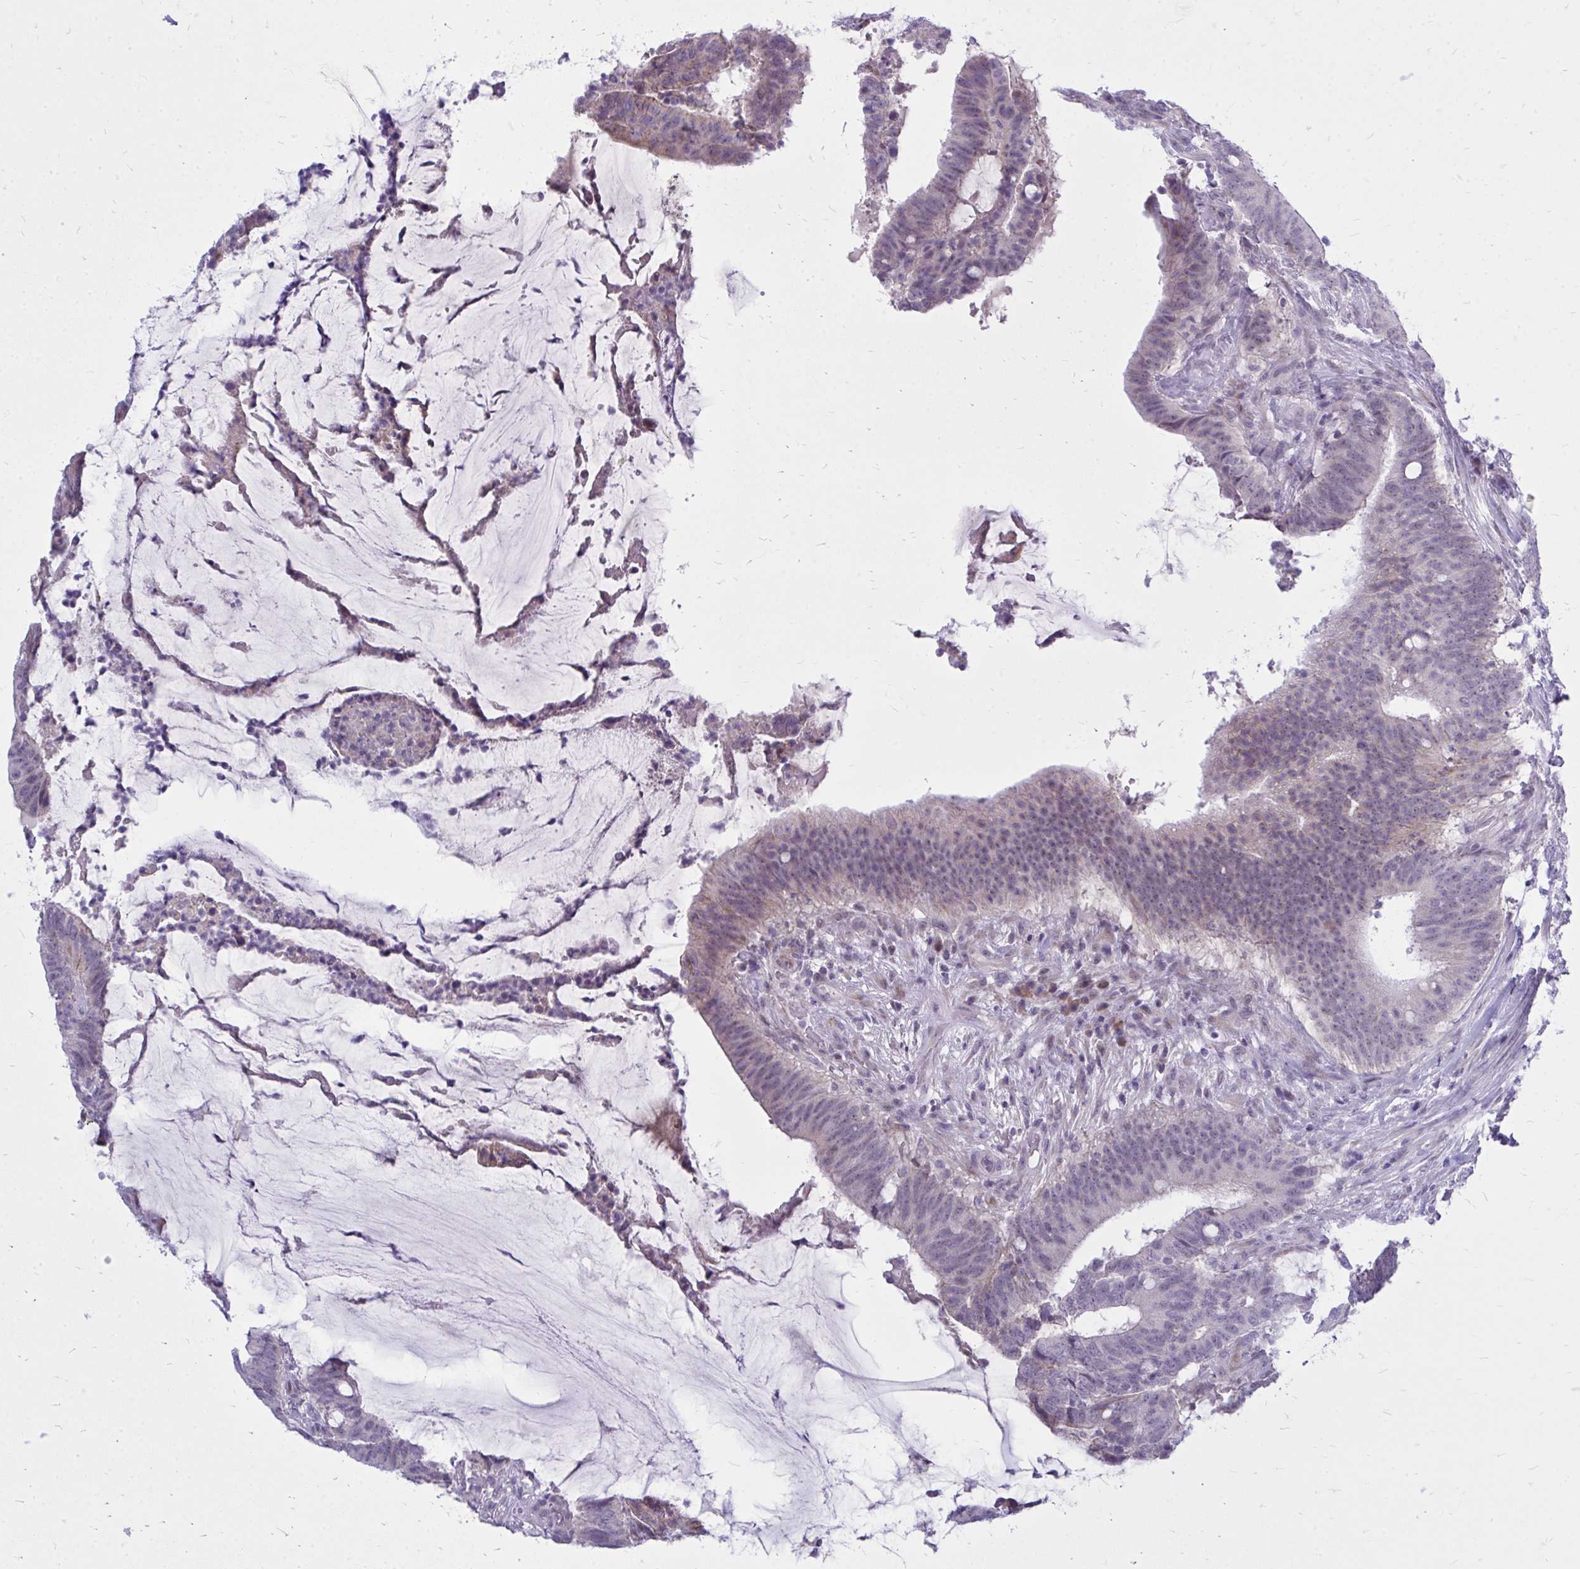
{"staining": {"intensity": "weak", "quantity": "<25%", "location": "cytoplasmic/membranous,nuclear"}, "tissue": "colorectal cancer", "cell_type": "Tumor cells", "image_type": "cancer", "snomed": [{"axis": "morphology", "description": "Adenocarcinoma, NOS"}, {"axis": "topography", "description": "Colon"}], "caption": "Immunohistochemistry (IHC) photomicrograph of colorectal adenocarcinoma stained for a protein (brown), which reveals no staining in tumor cells.", "gene": "ZSCAN25", "patient": {"sex": "female", "age": 43}}